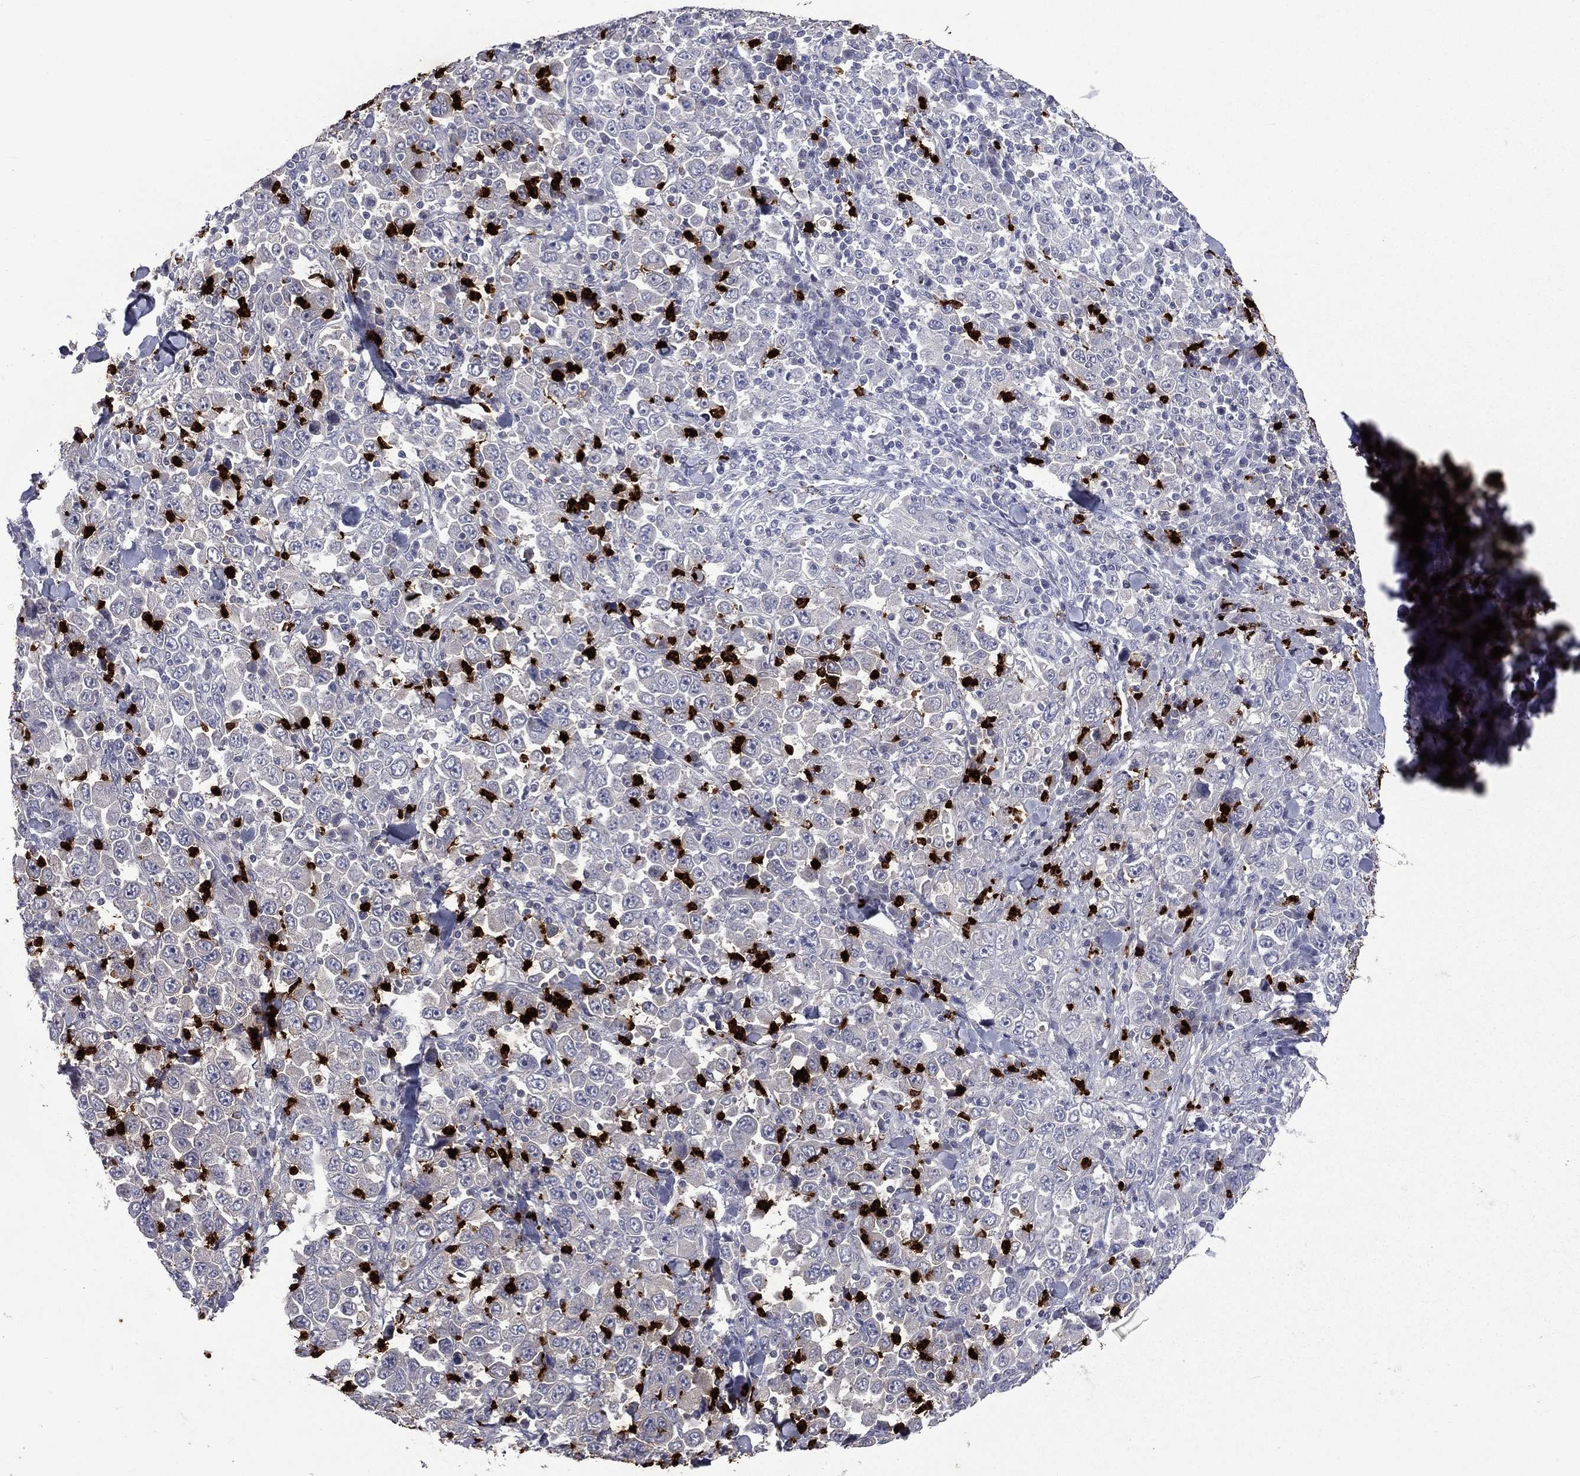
{"staining": {"intensity": "negative", "quantity": "none", "location": "none"}, "tissue": "stomach cancer", "cell_type": "Tumor cells", "image_type": "cancer", "snomed": [{"axis": "morphology", "description": "Normal tissue, NOS"}, {"axis": "morphology", "description": "Adenocarcinoma, NOS"}, {"axis": "topography", "description": "Stomach, upper"}, {"axis": "topography", "description": "Stomach"}], "caption": "This histopathology image is of adenocarcinoma (stomach) stained with immunohistochemistry to label a protein in brown with the nuclei are counter-stained blue. There is no positivity in tumor cells.", "gene": "ELANE", "patient": {"sex": "male", "age": 59}}